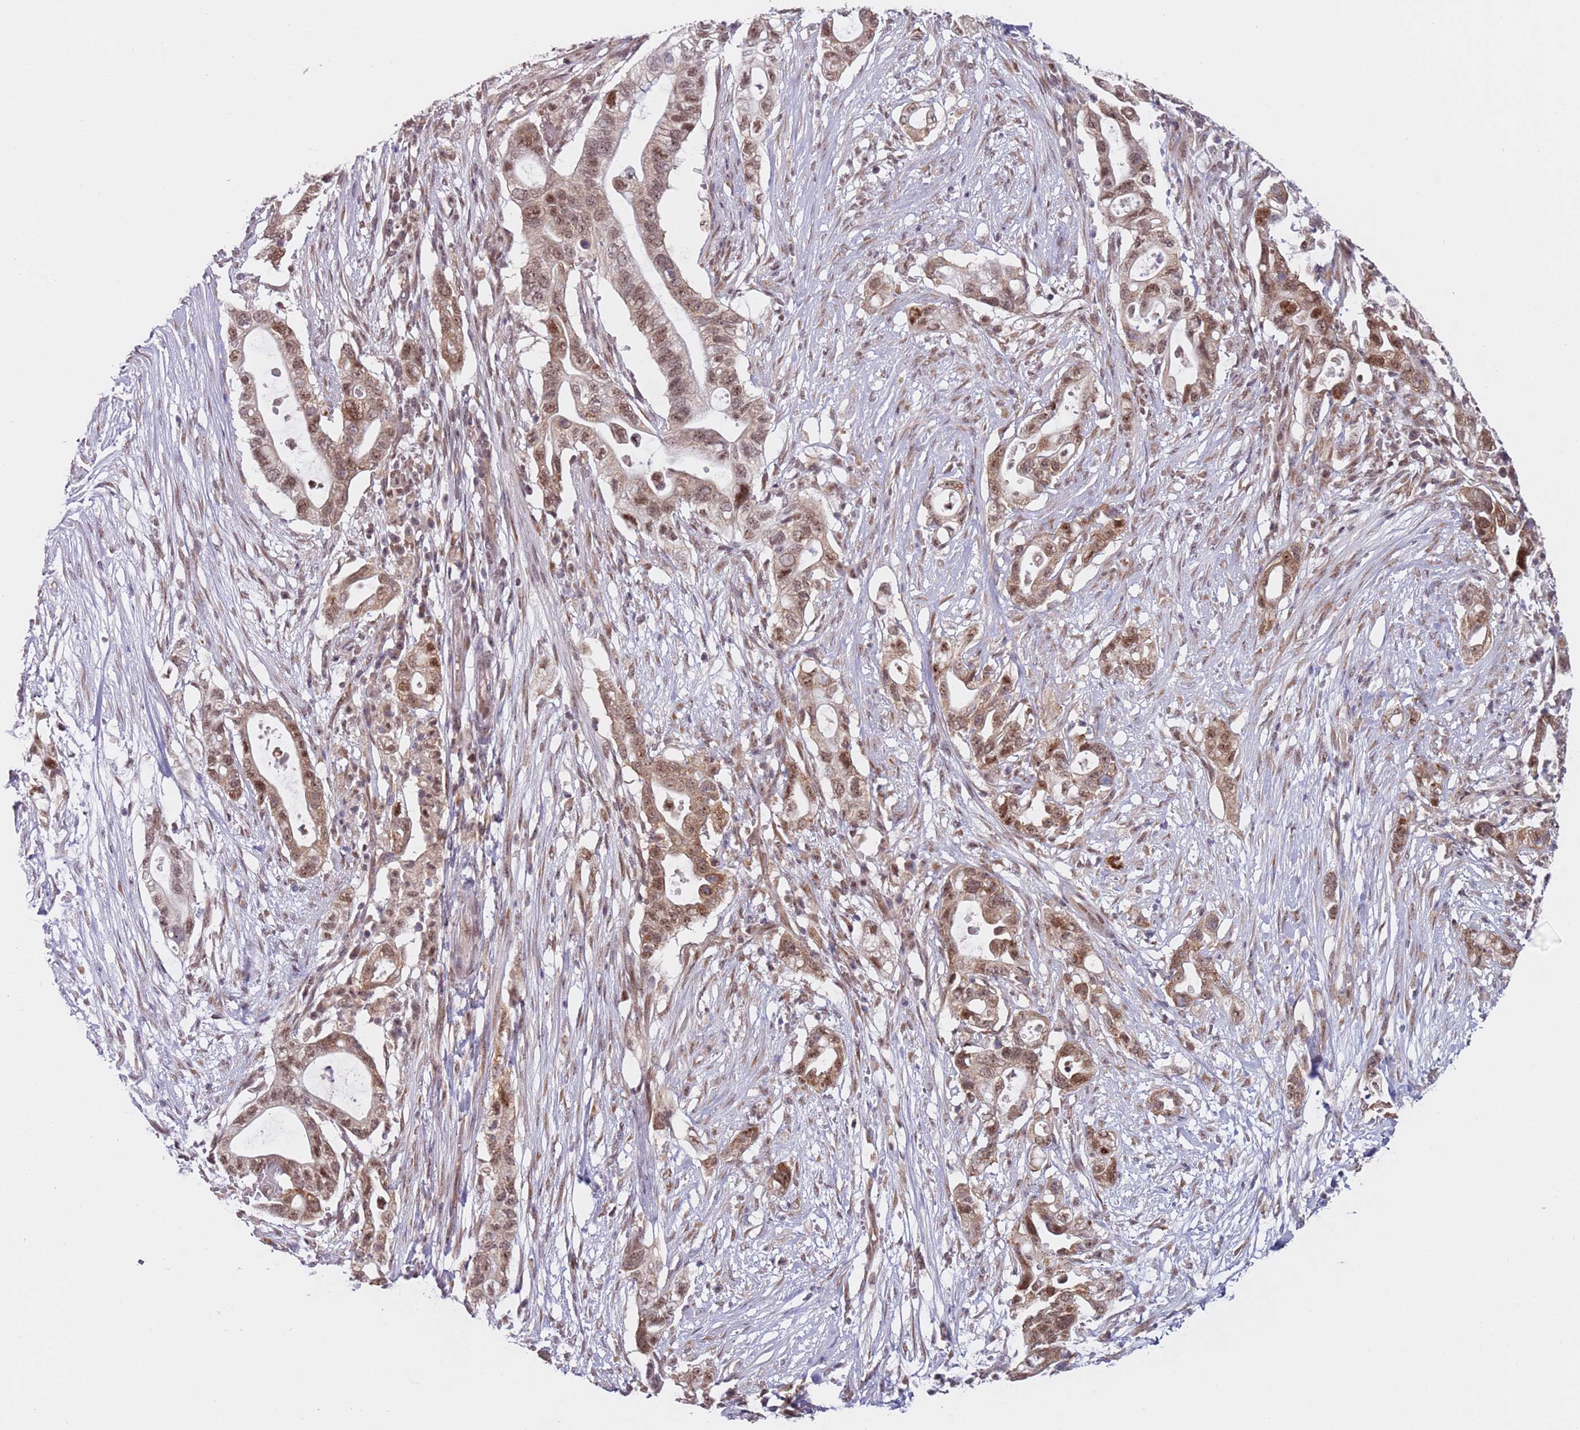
{"staining": {"intensity": "moderate", "quantity": ">75%", "location": "cytoplasmic/membranous,nuclear"}, "tissue": "pancreatic cancer", "cell_type": "Tumor cells", "image_type": "cancer", "snomed": [{"axis": "morphology", "description": "Adenocarcinoma, NOS"}, {"axis": "topography", "description": "Pancreas"}], "caption": "Protein analysis of adenocarcinoma (pancreatic) tissue shows moderate cytoplasmic/membranous and nuclear expression in approximately >75% of tumor cells.", "gene": "SLC25A32", "patient": {"sex": "female", "age": 72}}